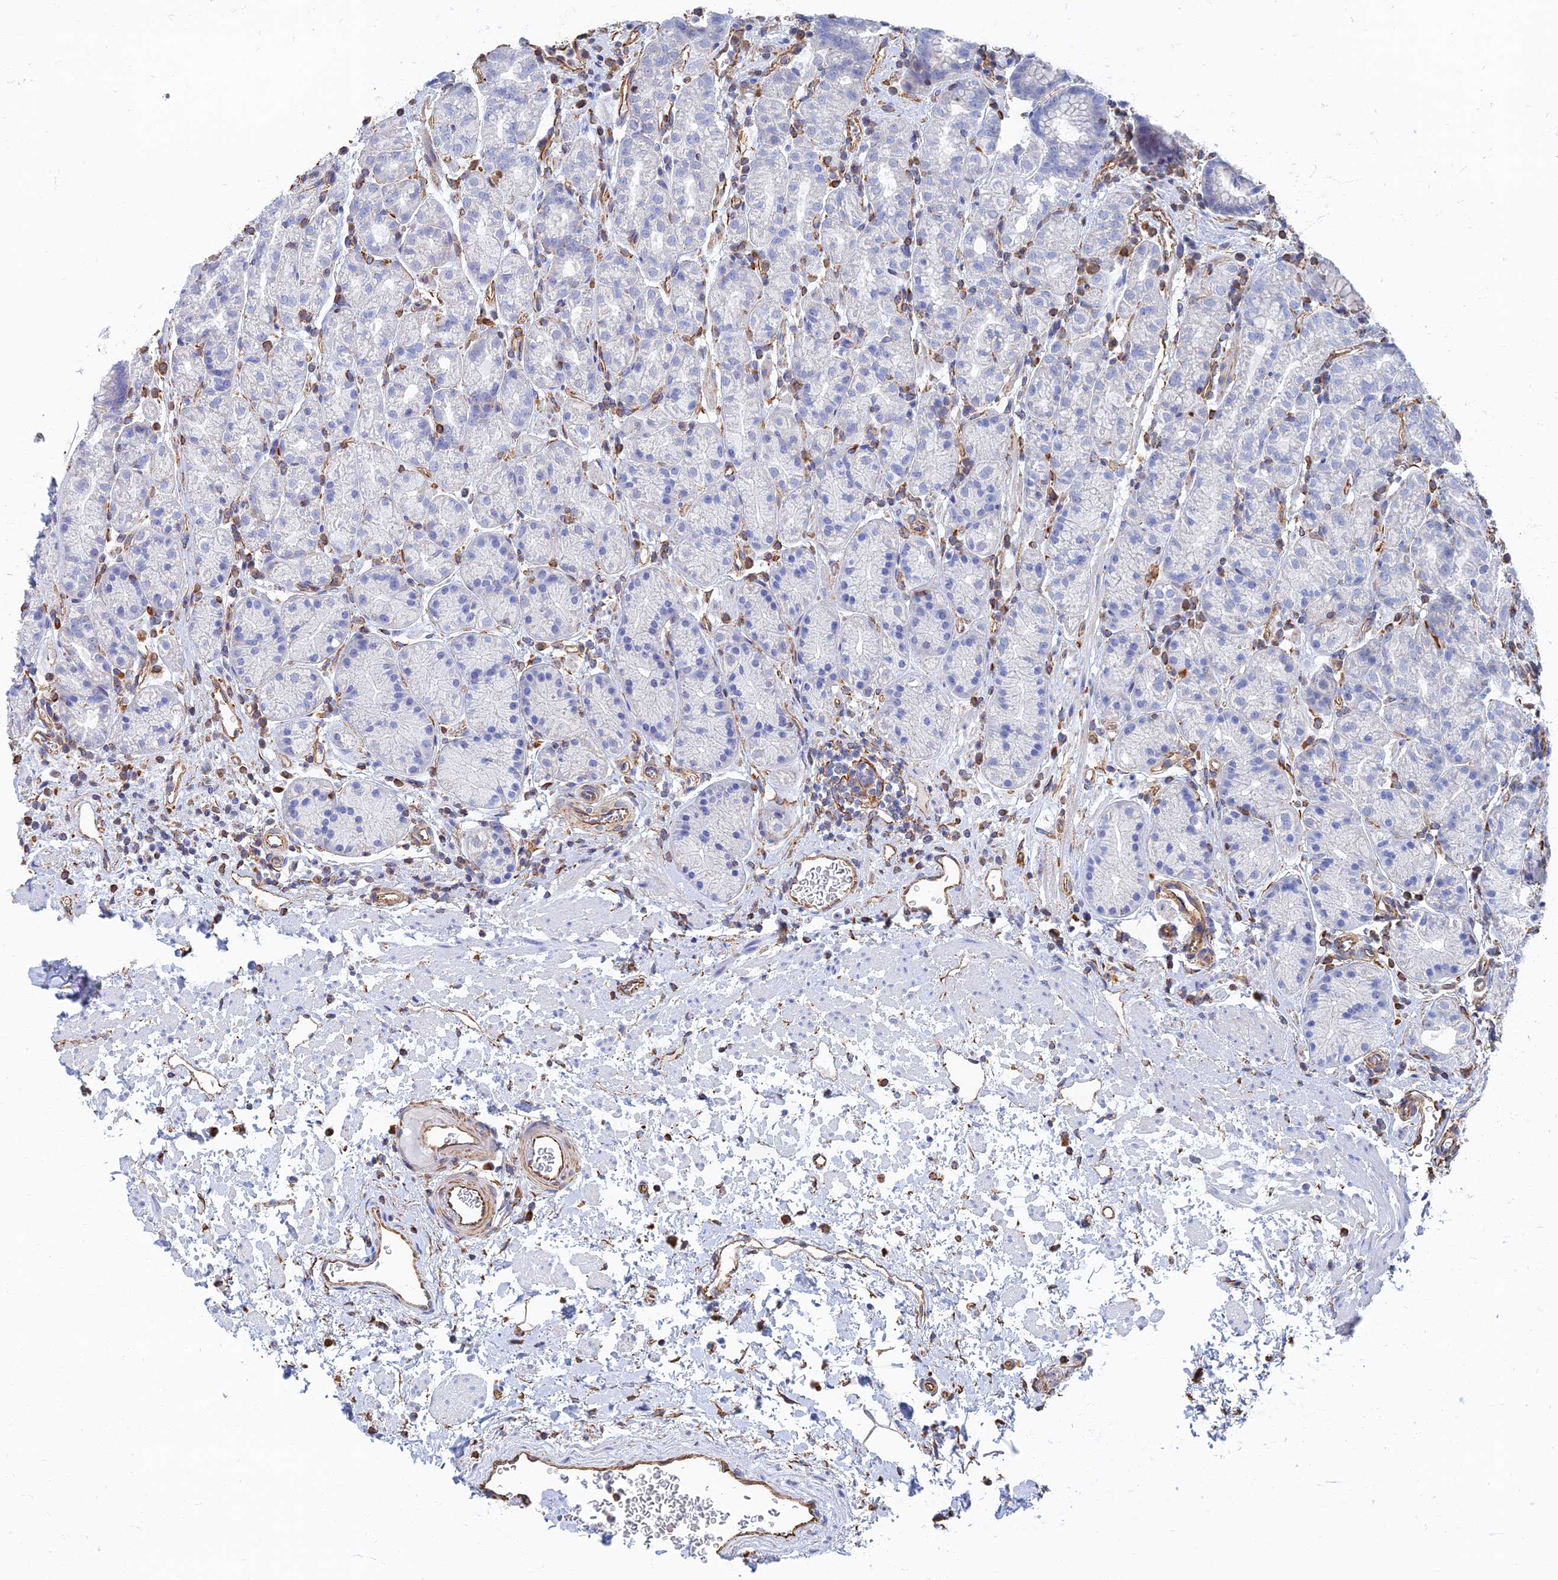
{"staining": {"intensity": "negative", "quantity": "none", "location": "none"}, "tissue": "stomach", "cell_type": "Glandular cells", "image_type": "normal", "snomed": [{"axis": "morphology", "description": "Normal tissue, NOS"}, {"axis": "topography", "description": "Stomach"}], "caption": "This is an IHC image of normal human stomach. There is no positivity in glandular cells.", "gene": "RMC1", "patient": {"sex": "male", "age": 63}}